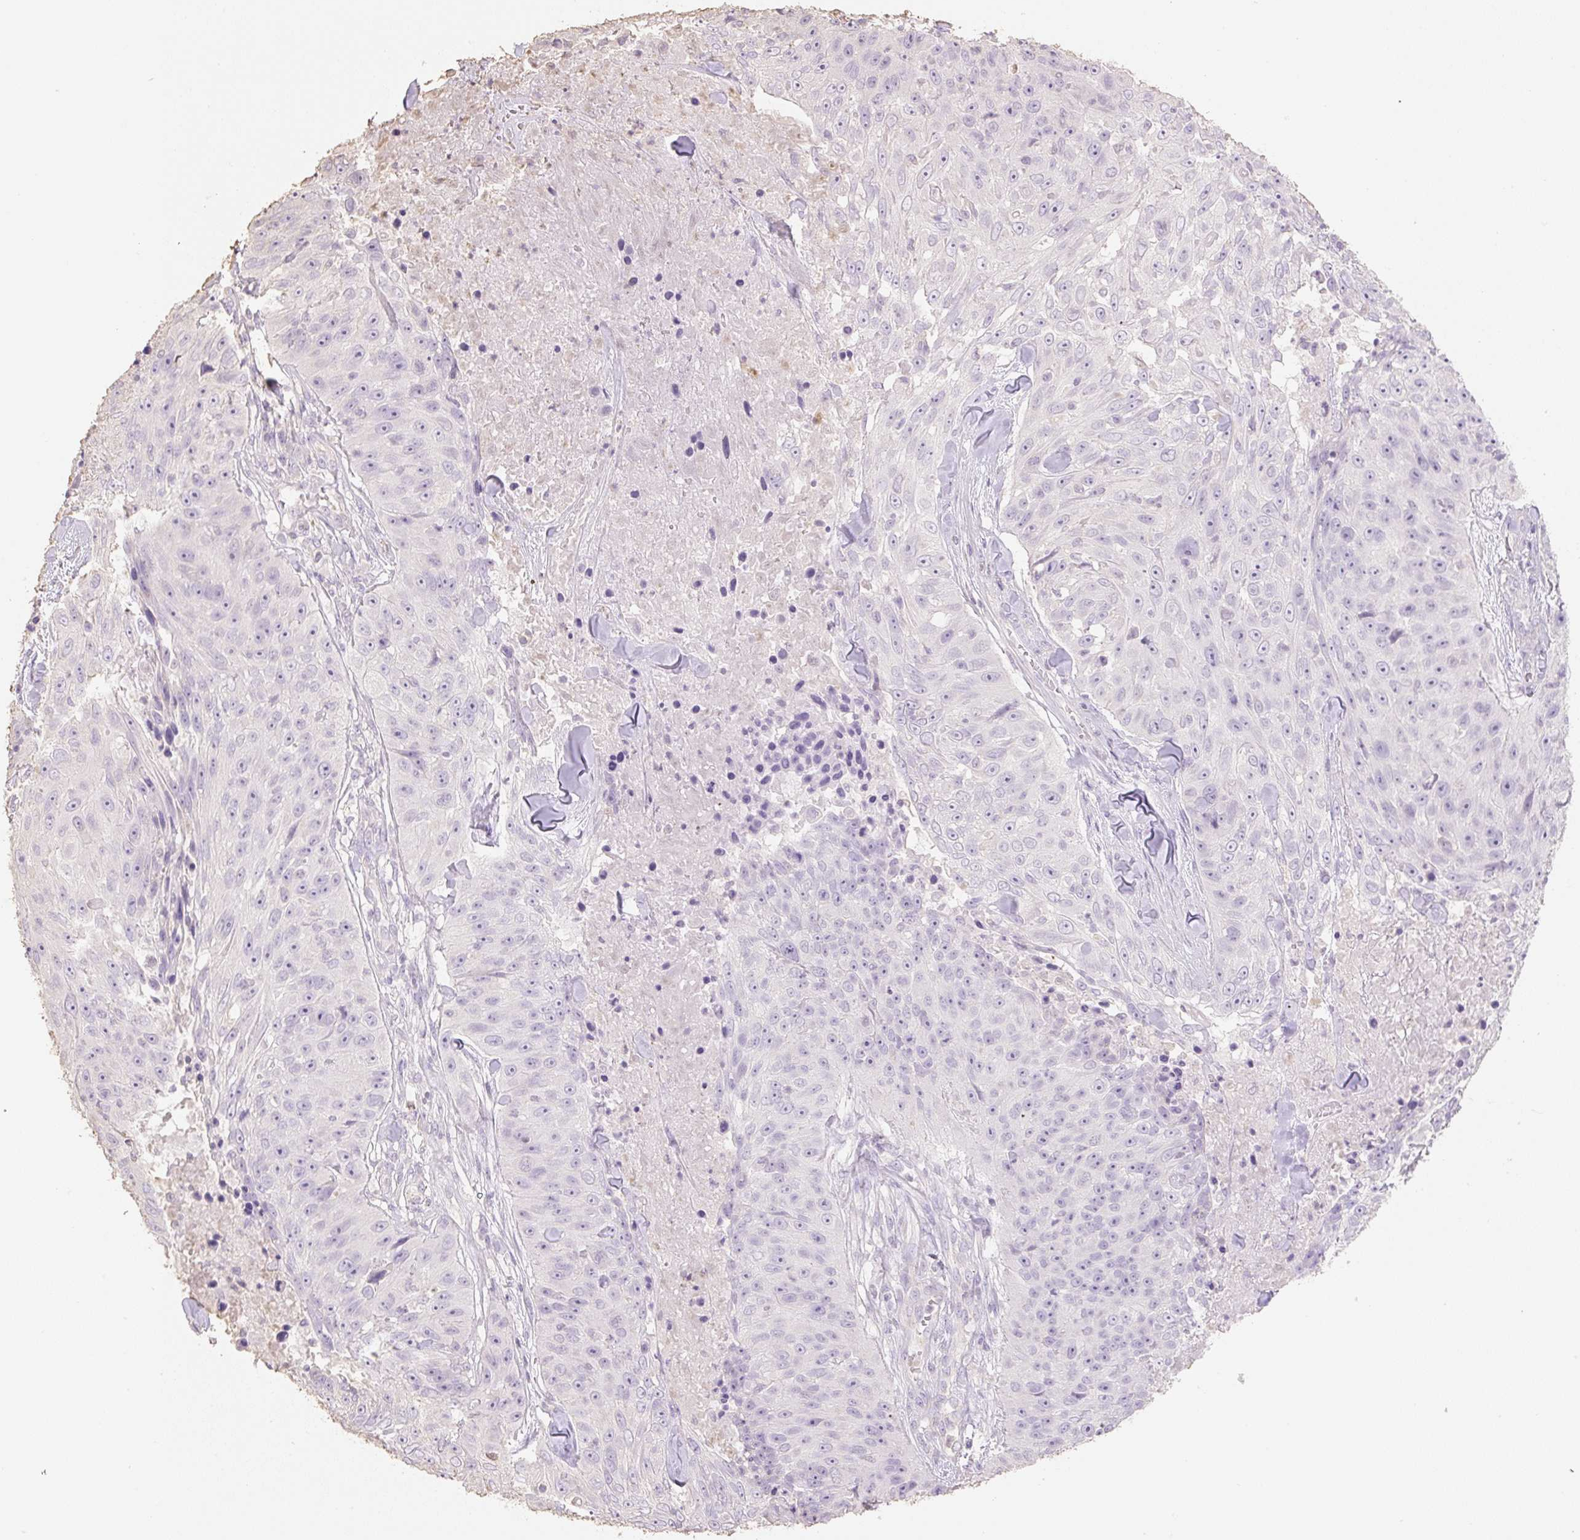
{"staining": {"intensity": "negative", "quantity": "none", "location": "none"}, "tissue": "skin cancer", "cell_type": "Tumor cells", "image_type": "cancer", "snomed": [{"axis": "morphology", "description": "Squamous cell carcinoma, NOS"}, {"axis": "topography", "description": "Skin"}], "caption": "DAB immunohistochemical staining of skin squamous cell carcinoma reveals no significant positivity in tumor cells.", "gene": "MBOAT7", "patient": {"sex": "female", "age": 87}}